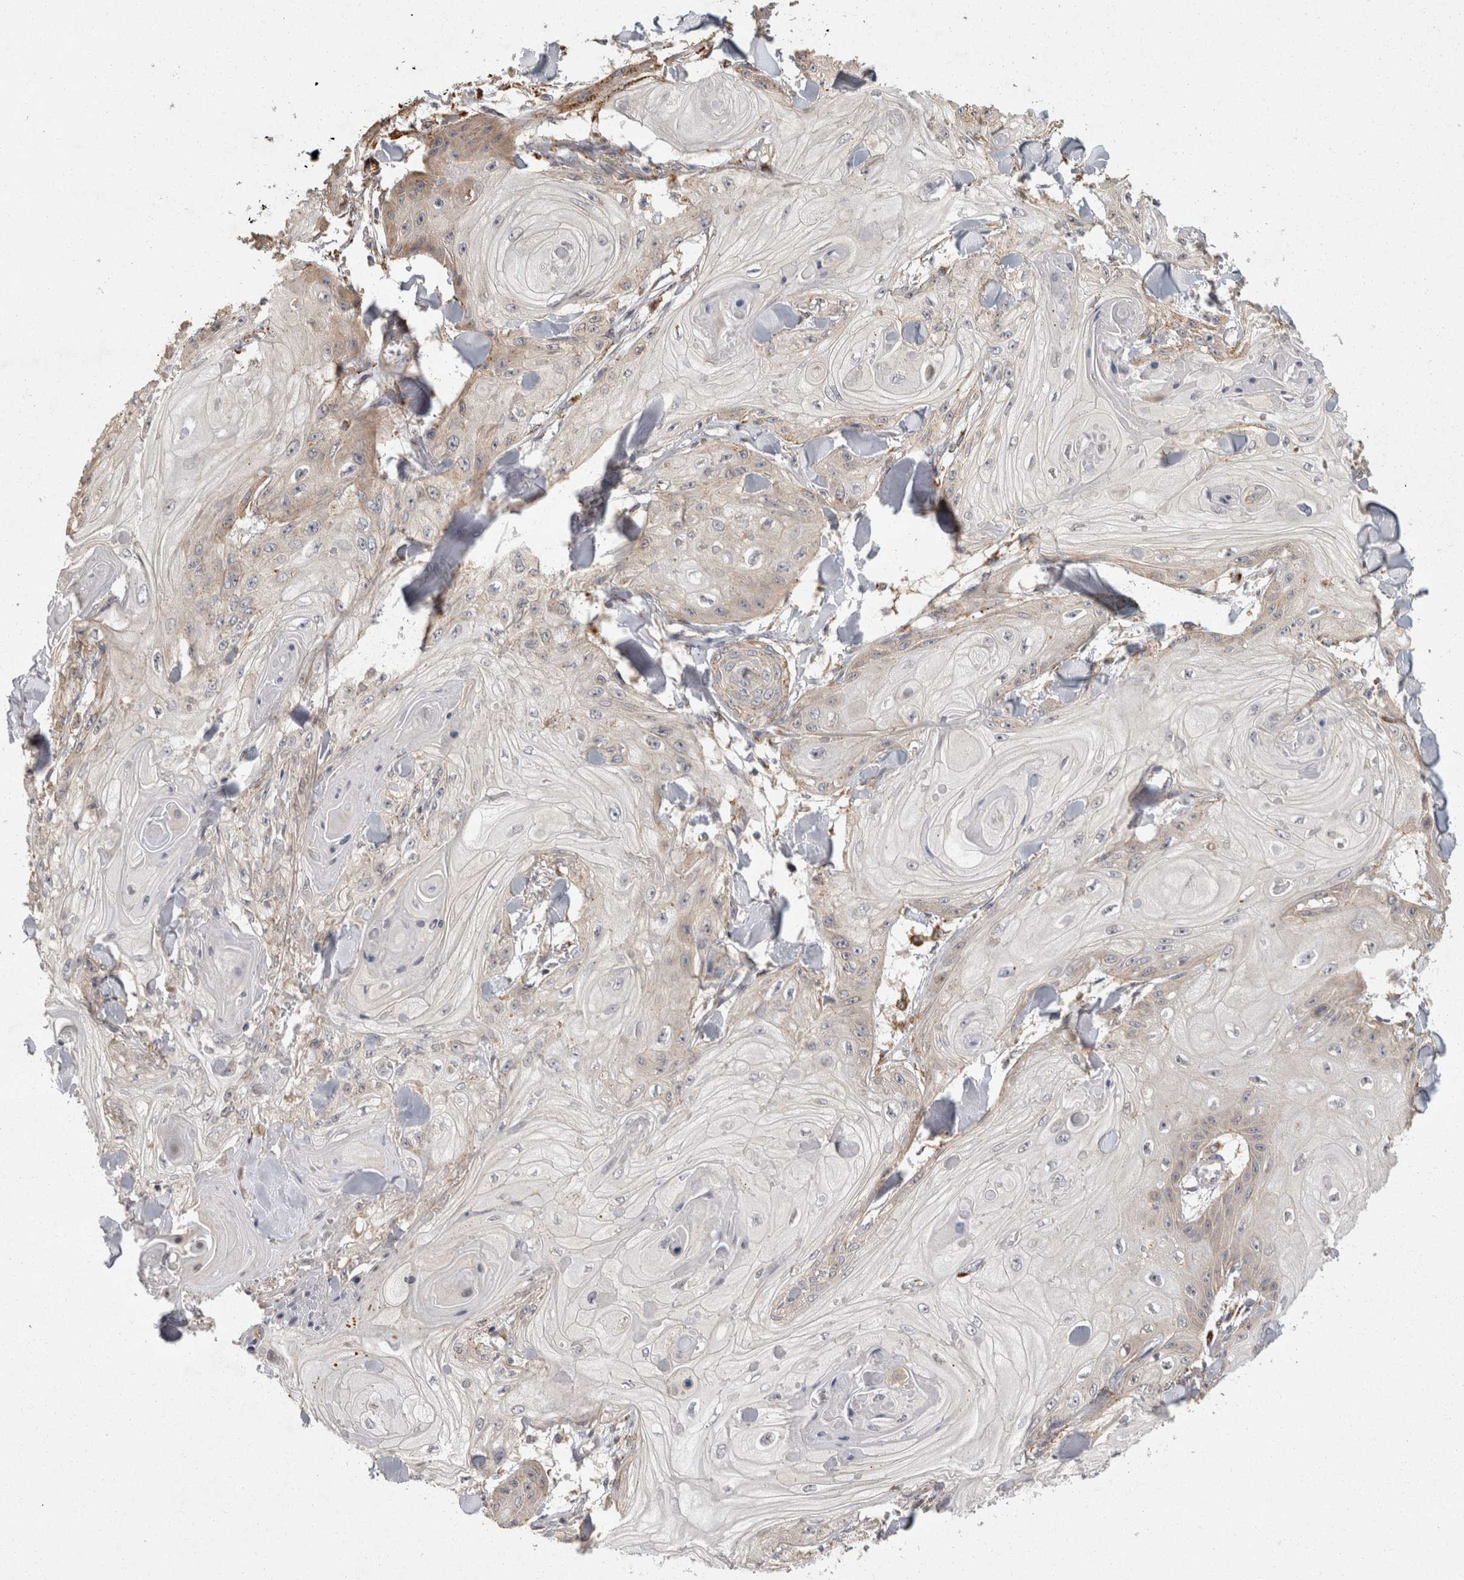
{"staining": {"intensity": "negative", "quantity": "none", "location": "none"}, "tissue": "skin cancer", "cell_type": "Tumor cells", "image_type": "cancer", "snomed": [{"axis": "morphology", "description": "Squamous cell carcinoma, NOS"}, {"axis": "topography", "description": "Skin"}], "caption": "Immunohistochemistry (IHC) histopathology image of skin squamous cell carcinoma stained for a protein (brown), which displays no positivity in tumor cells.", "gene": "ACAT2", "patient": {"sex": "male", "age": 74}}